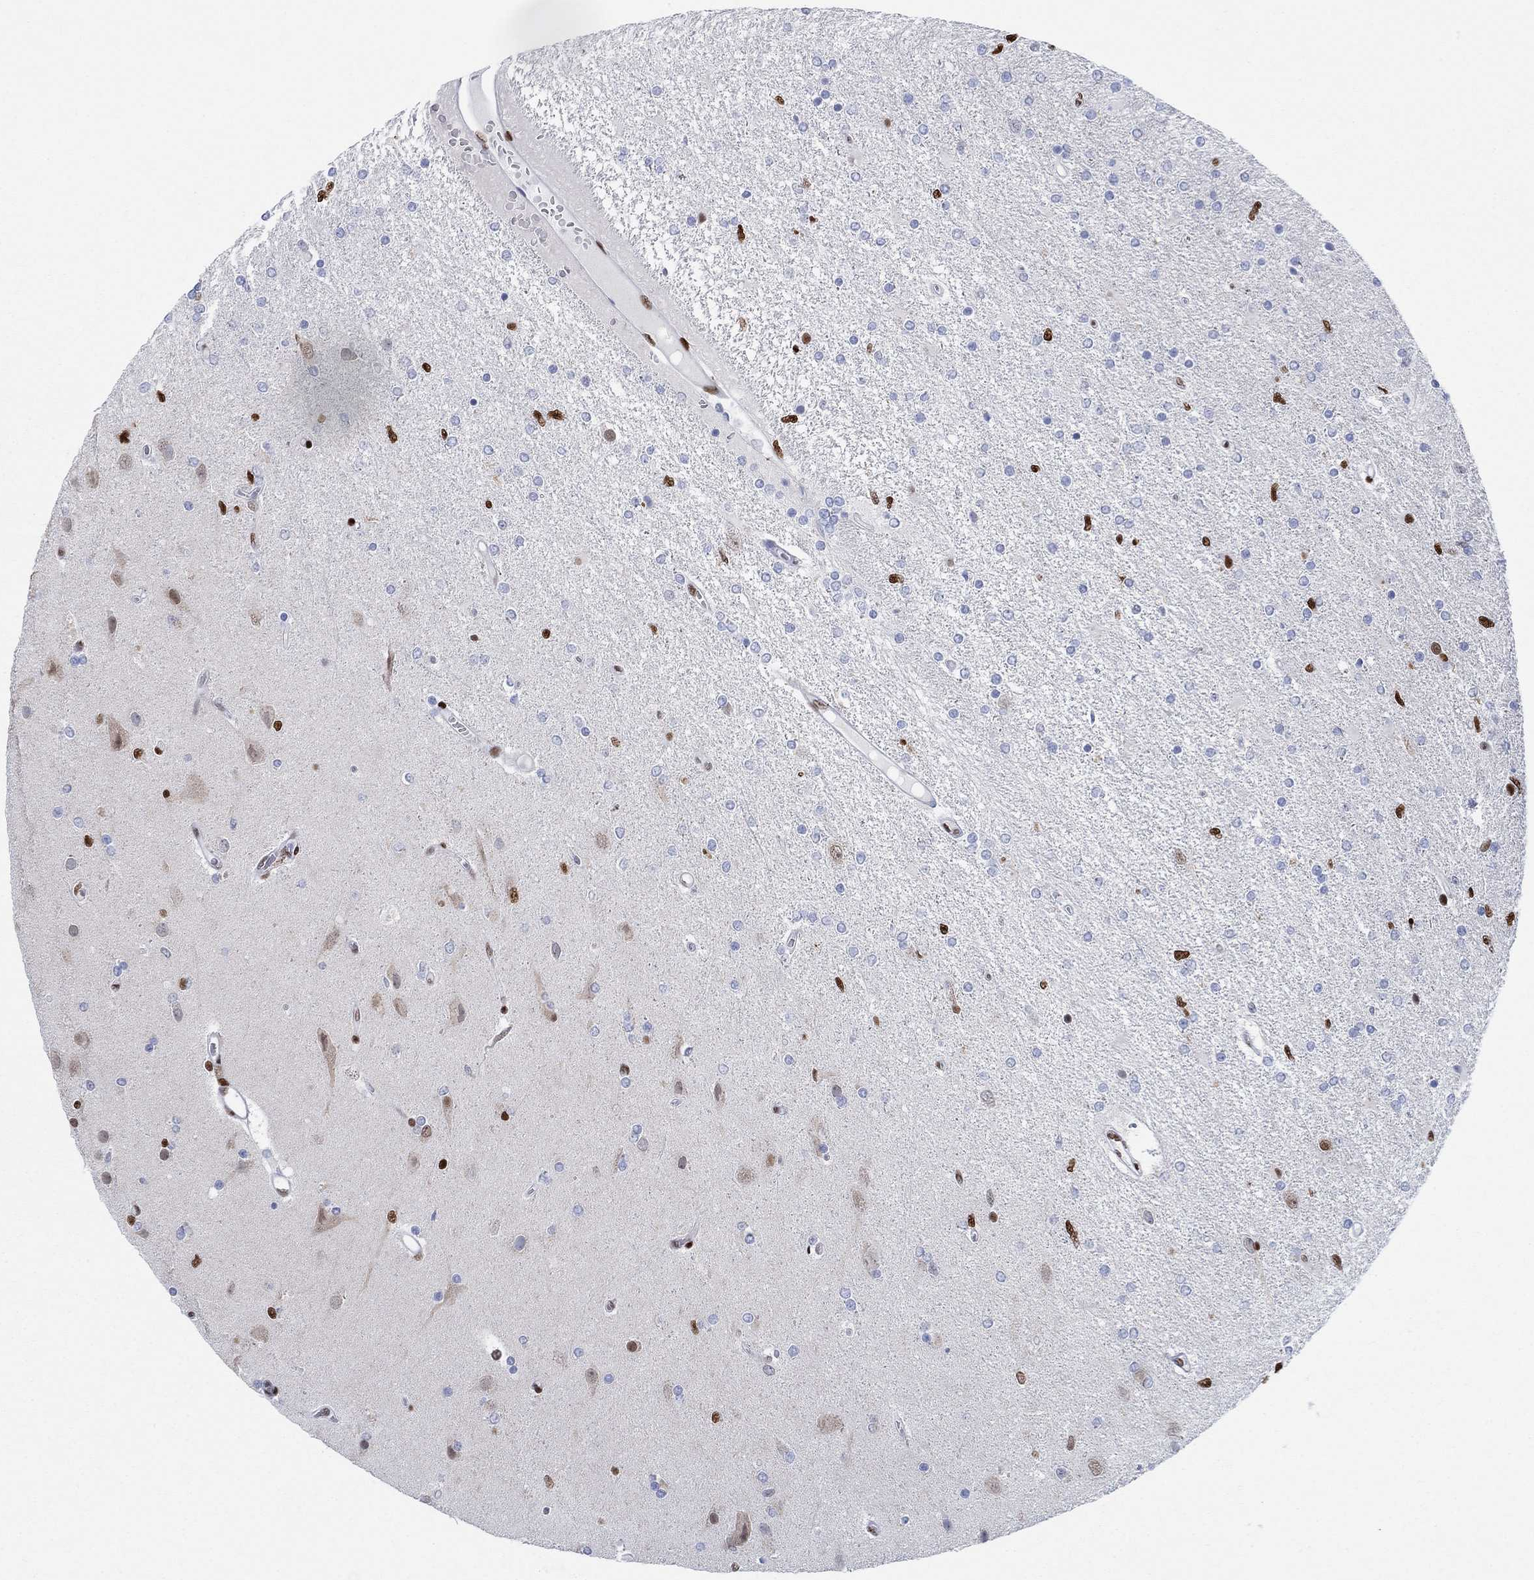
{"staining": {"intensity": "strong", "quantity": "<25%", "location": "nuclear"}, "tissue": "glioma", "cell_type": "Tumor cells", "image_type": "cancer", "snomed": [{"axis": "morphology", "description": "Glioma, malignant, High grade"}, {"axis": "topography", "description": "Cerebral cortex"}], "caption": "An IHC histopathology image of tumor tissue is shown. Protein staining in brown shows strong nuclear positivity in malignant glioma (high-grade) within tumor cells.", "gene": "ZEB1", "patient": {"sex": "male", "age": 70}}